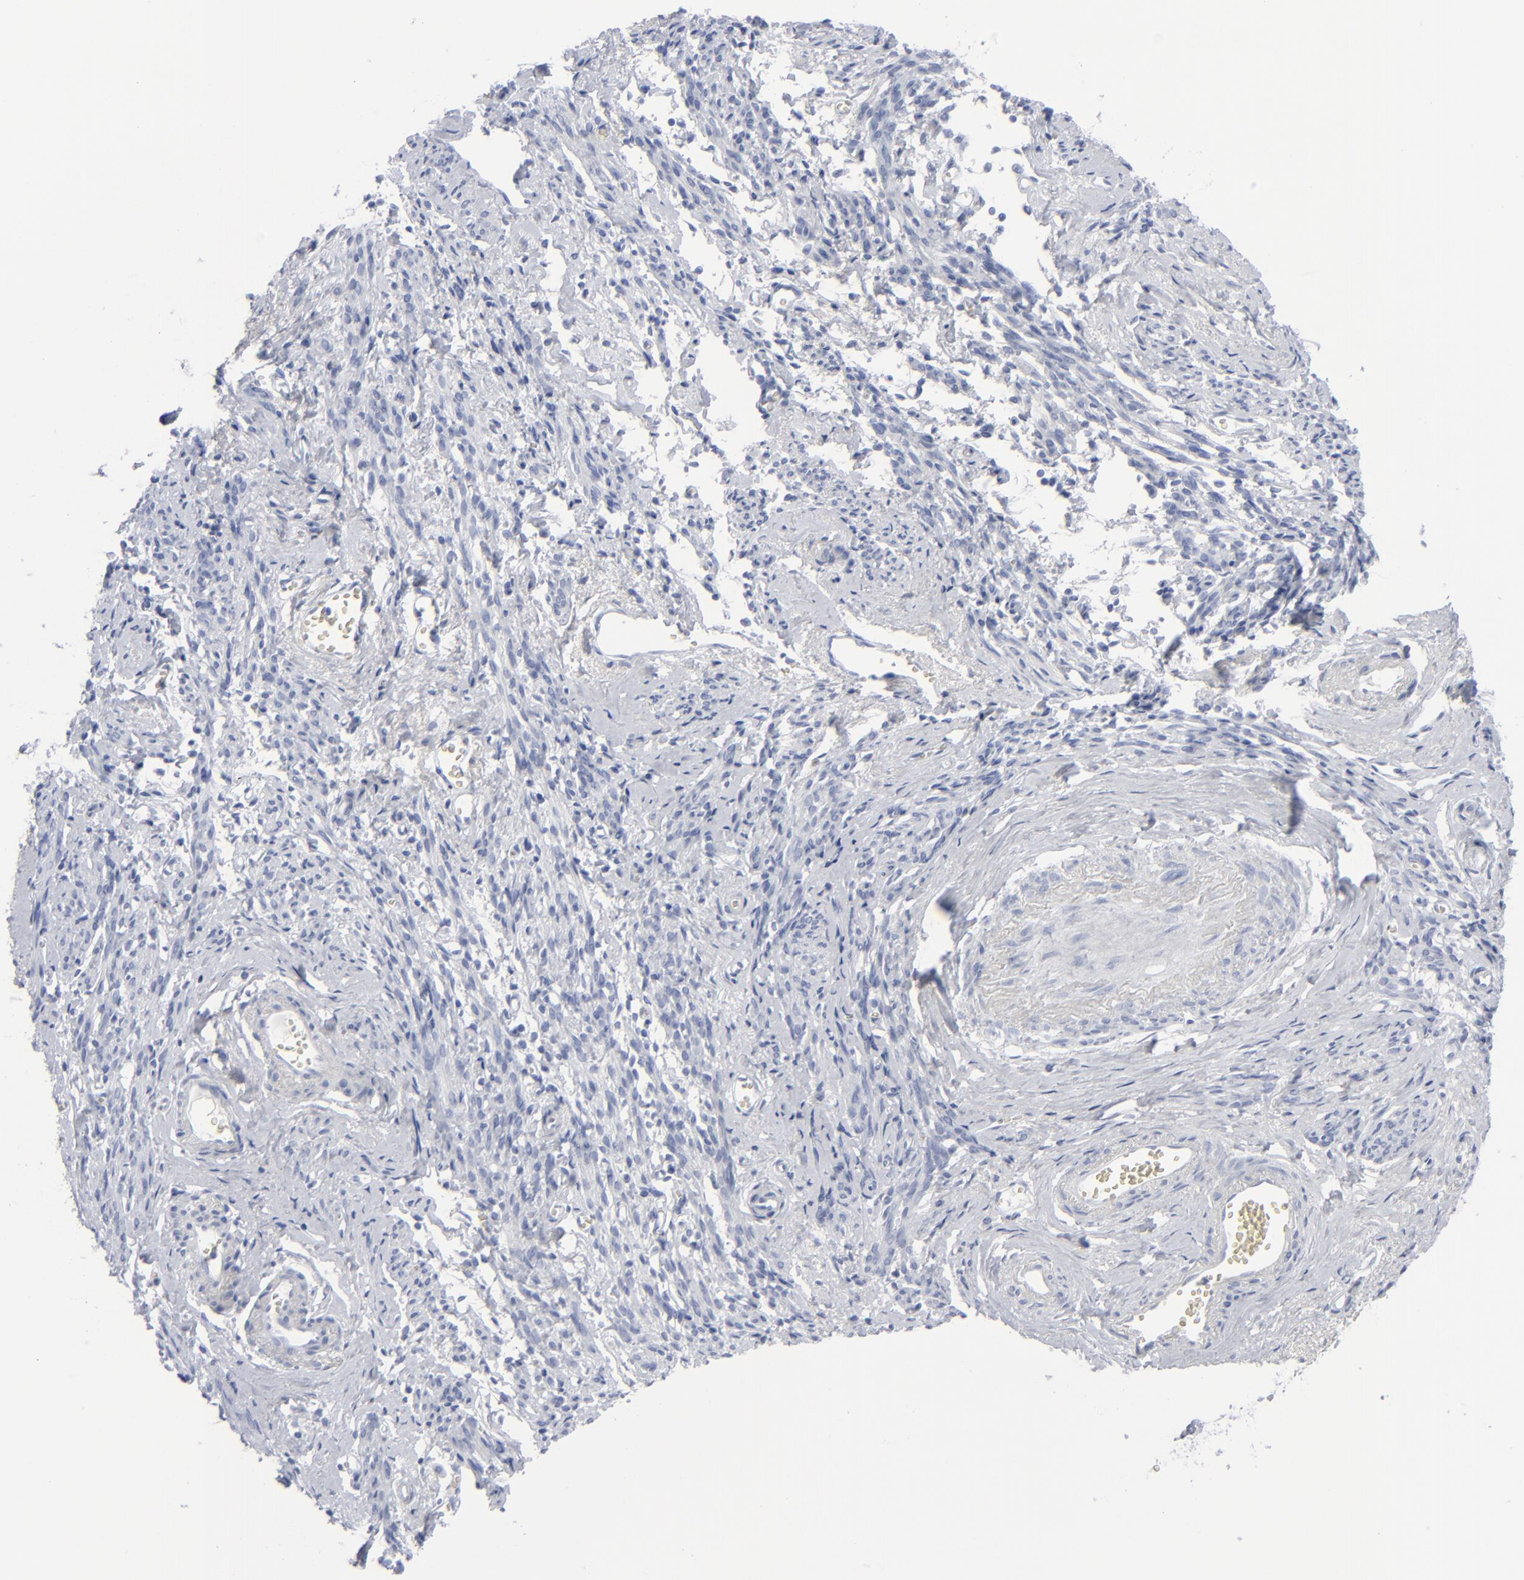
{"staining": {"intensity": "negative", "quantity": "none", "location": "none"}, "tissue": "endometrial cancer", "cell_type": "Tumor cells", "image_type": "cancer", "snomed": [{"axis": "morphology", "description": "Adenocarcinoma, NOS"}, {"axis": "topography", "description": "Endometrium"}], "caption": "The image displays no significant positivity in tumor cells of endometrial cancer (adenocarcinoma).", "gene": "MSLN", "patient": {"sex": "female", "age": 75}}